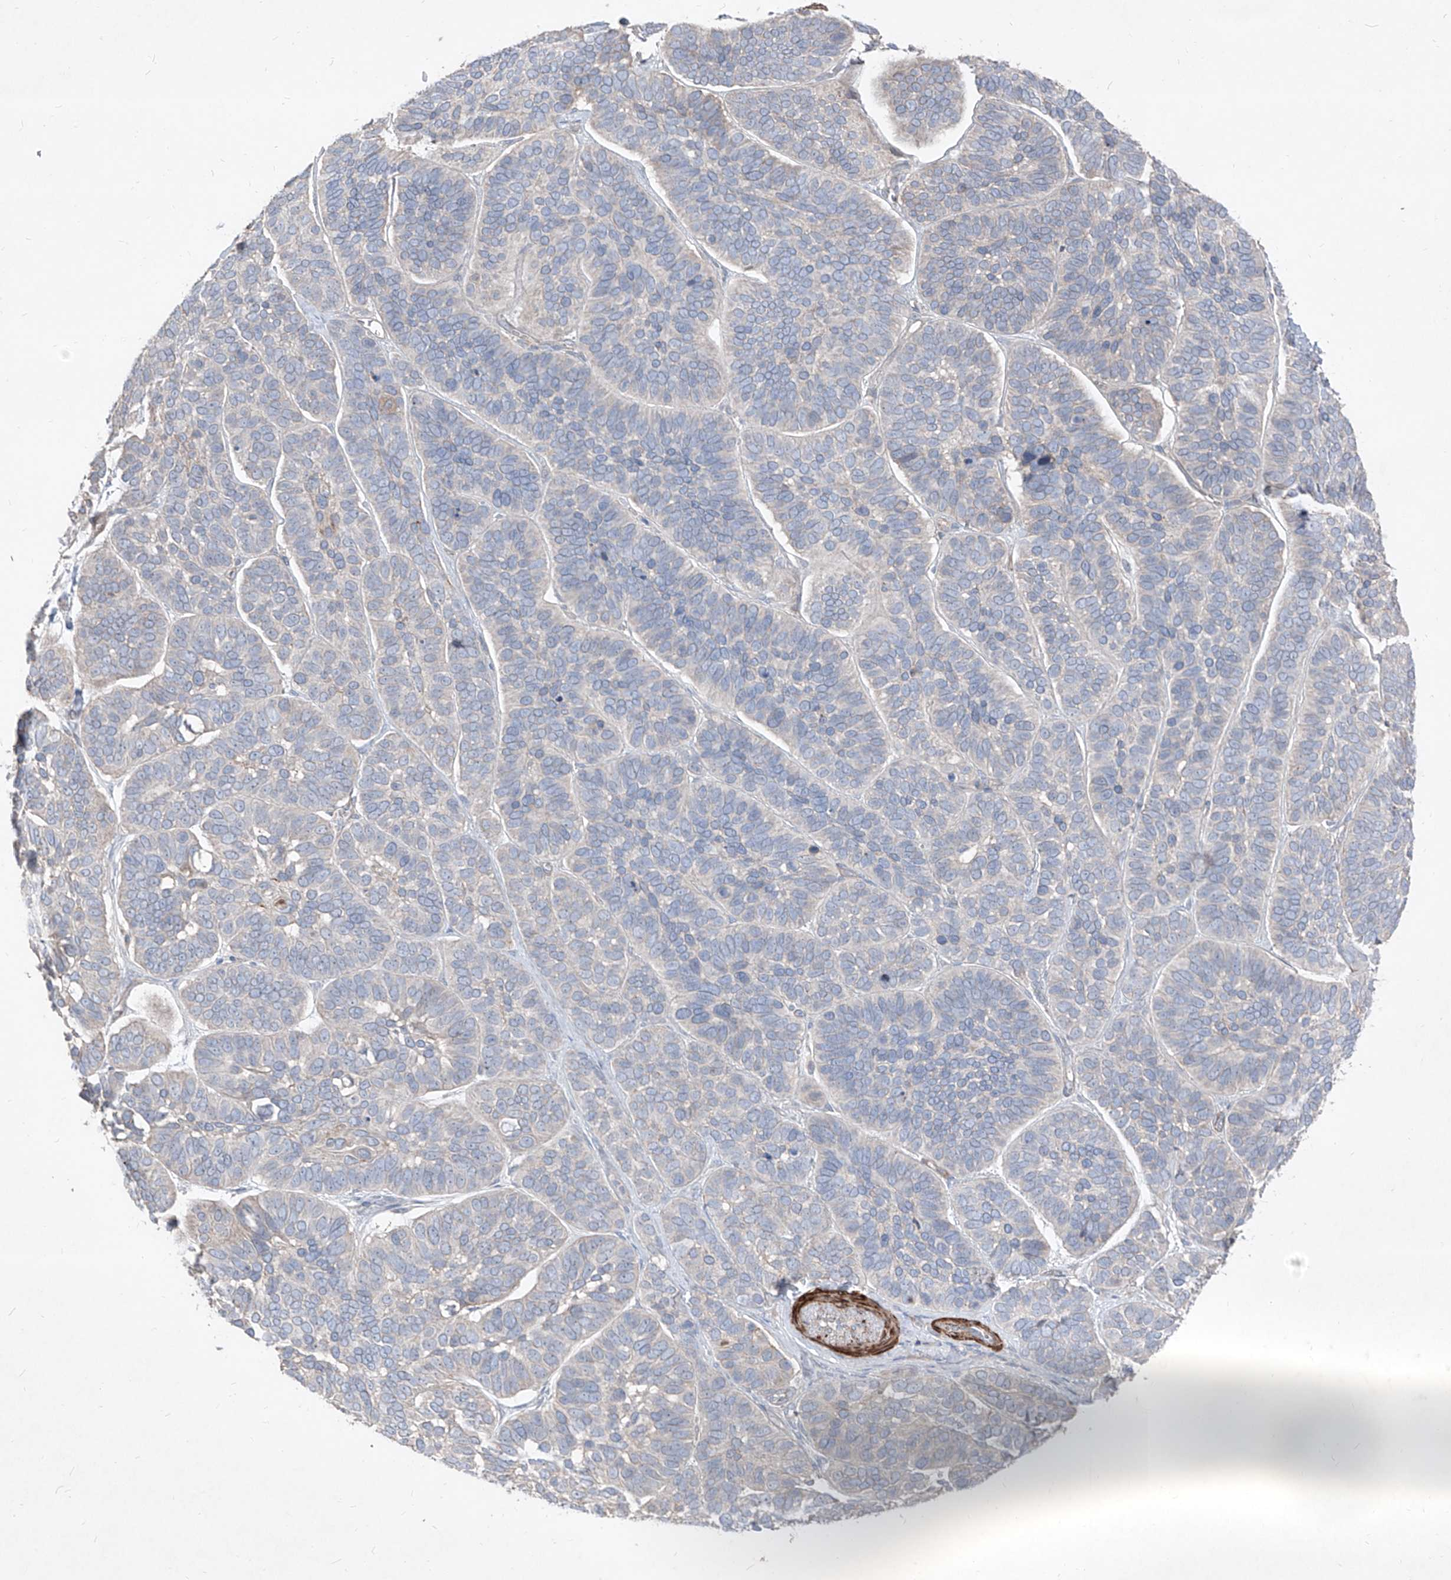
{"staining": {"intensity": "negative", "quantity": "none", "location": "none"}, "tissue": "skin cancer", "cell_type": "Tumor cells", "image_type": "cancer", "snomed": [{"axis": "morphology", "description": "Basal cell carcinoma"}, {"axis": "topography", "description": "Skin"}], "caption": "Histopathology image shows no significant protein positivity in tumor cells of skin cancer (basal cell carcinoma).", "gene": "UFD1", "patient": {"sex": "male", "age": 62}}